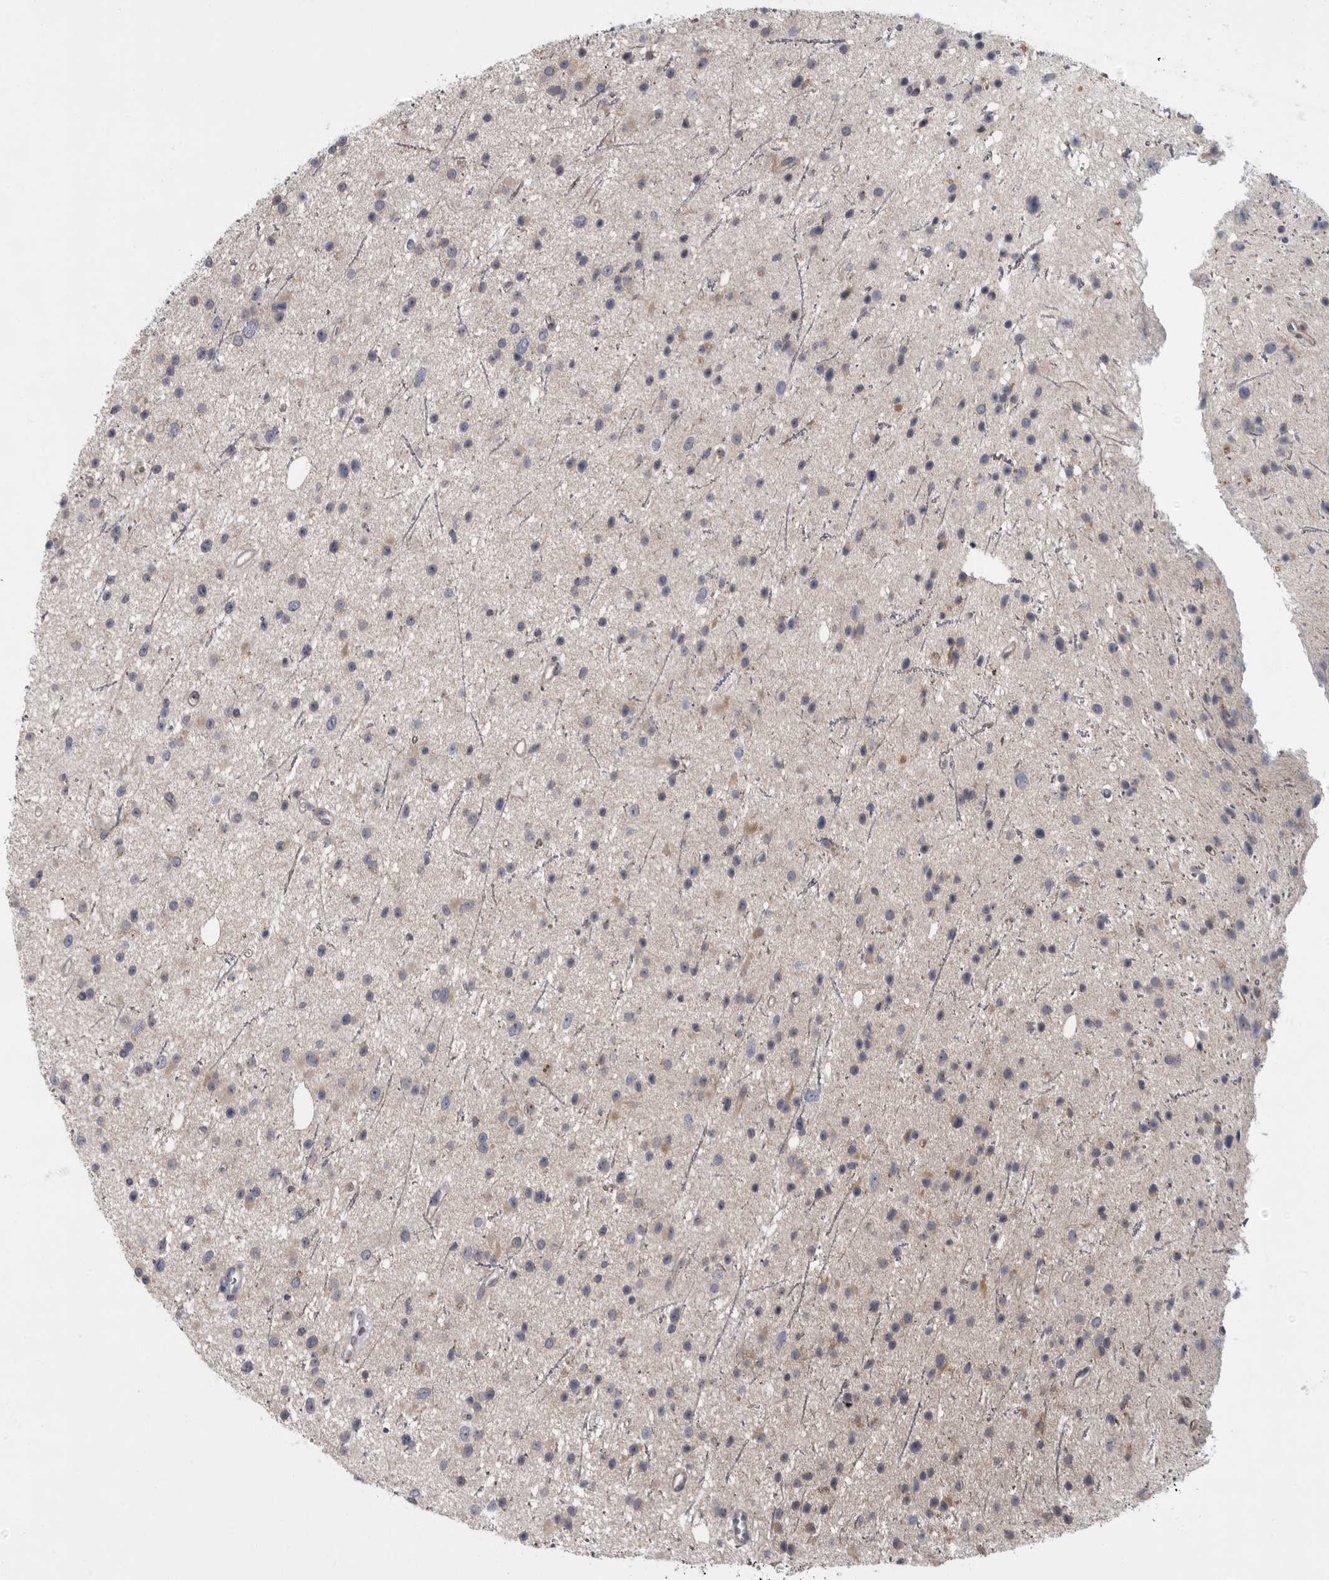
{"staining": {"intensity": "negative", "quantity": "none", "location": "none"}, "tissue": "glioma", "cell_type": "Tumor cells", "image_type": "cancer", "snomed": [{"axis": "morphology", "description": "Glioma, malignant, Low grade"}, {"axis": "topography", "description": "Cerebral cortex"}], "caption": "Immunohistochemistry photomicrograph of neoplastic tissue: glioma stained with DAB (3,3'-diaminobenzidine) exhibits no significant protein expression in tumor cells. (Immunohistochemistry (ihc), brightfield microscopy, high magnification).", "gene": "PDE7A", "patient": {"sex": "female", "age": 39}}